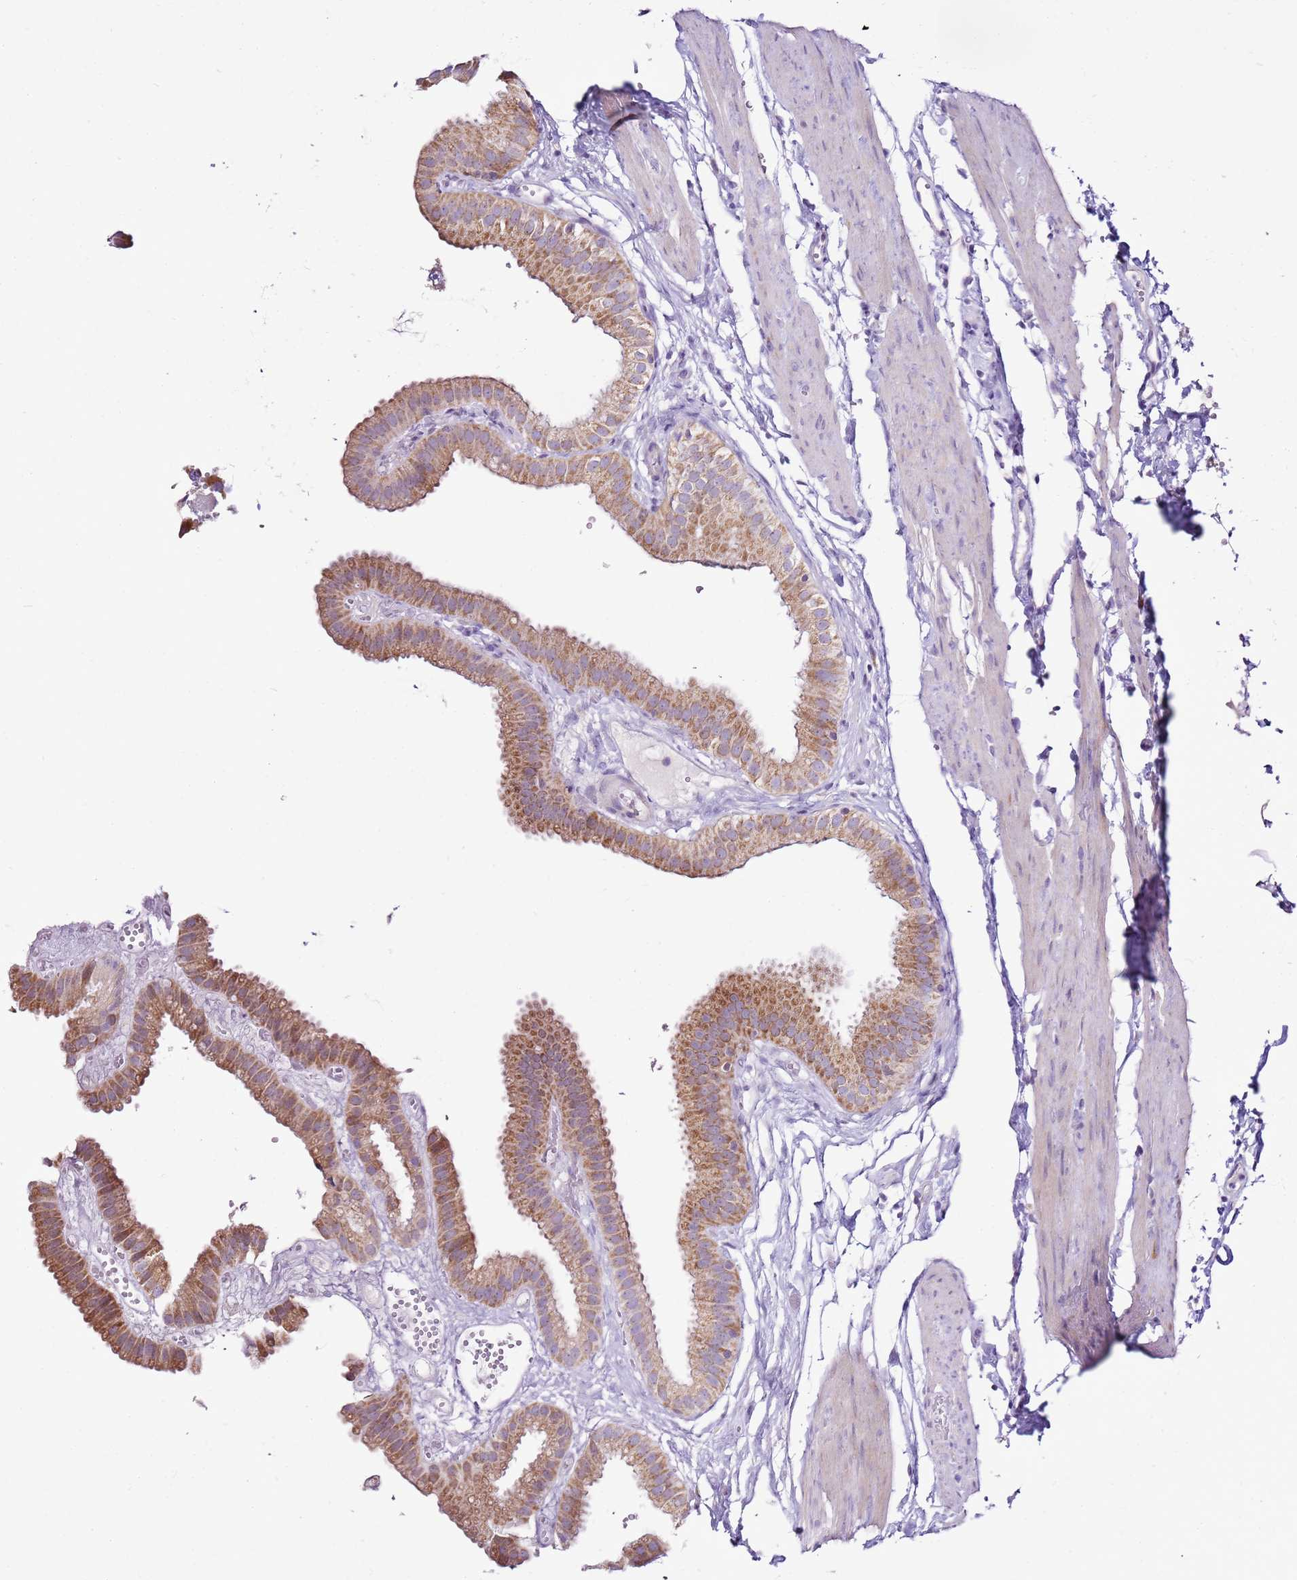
{"staining": {"intensity": "moderate", "quantity": ">75%", "location": "cytoplasmic/membranous"}, "tissue": "gallbladder", "cell_type": "Glandular cells", "image_type": "normal", "snomed": [{"axis": "morphology", "description": "Normal tissue, NOS"}, {"axis": "topography", "description": "Gallbladder"}], "caption": "Moderate cytoplasmic/membranous staining is appreciated in about >75% of glandular cells in benign gallbladder. (brown staining indicates protein expression, while blue staining denotes nuclei).", "gene": "MRPL36", "patient": {"sex": "female", "age": 61}}